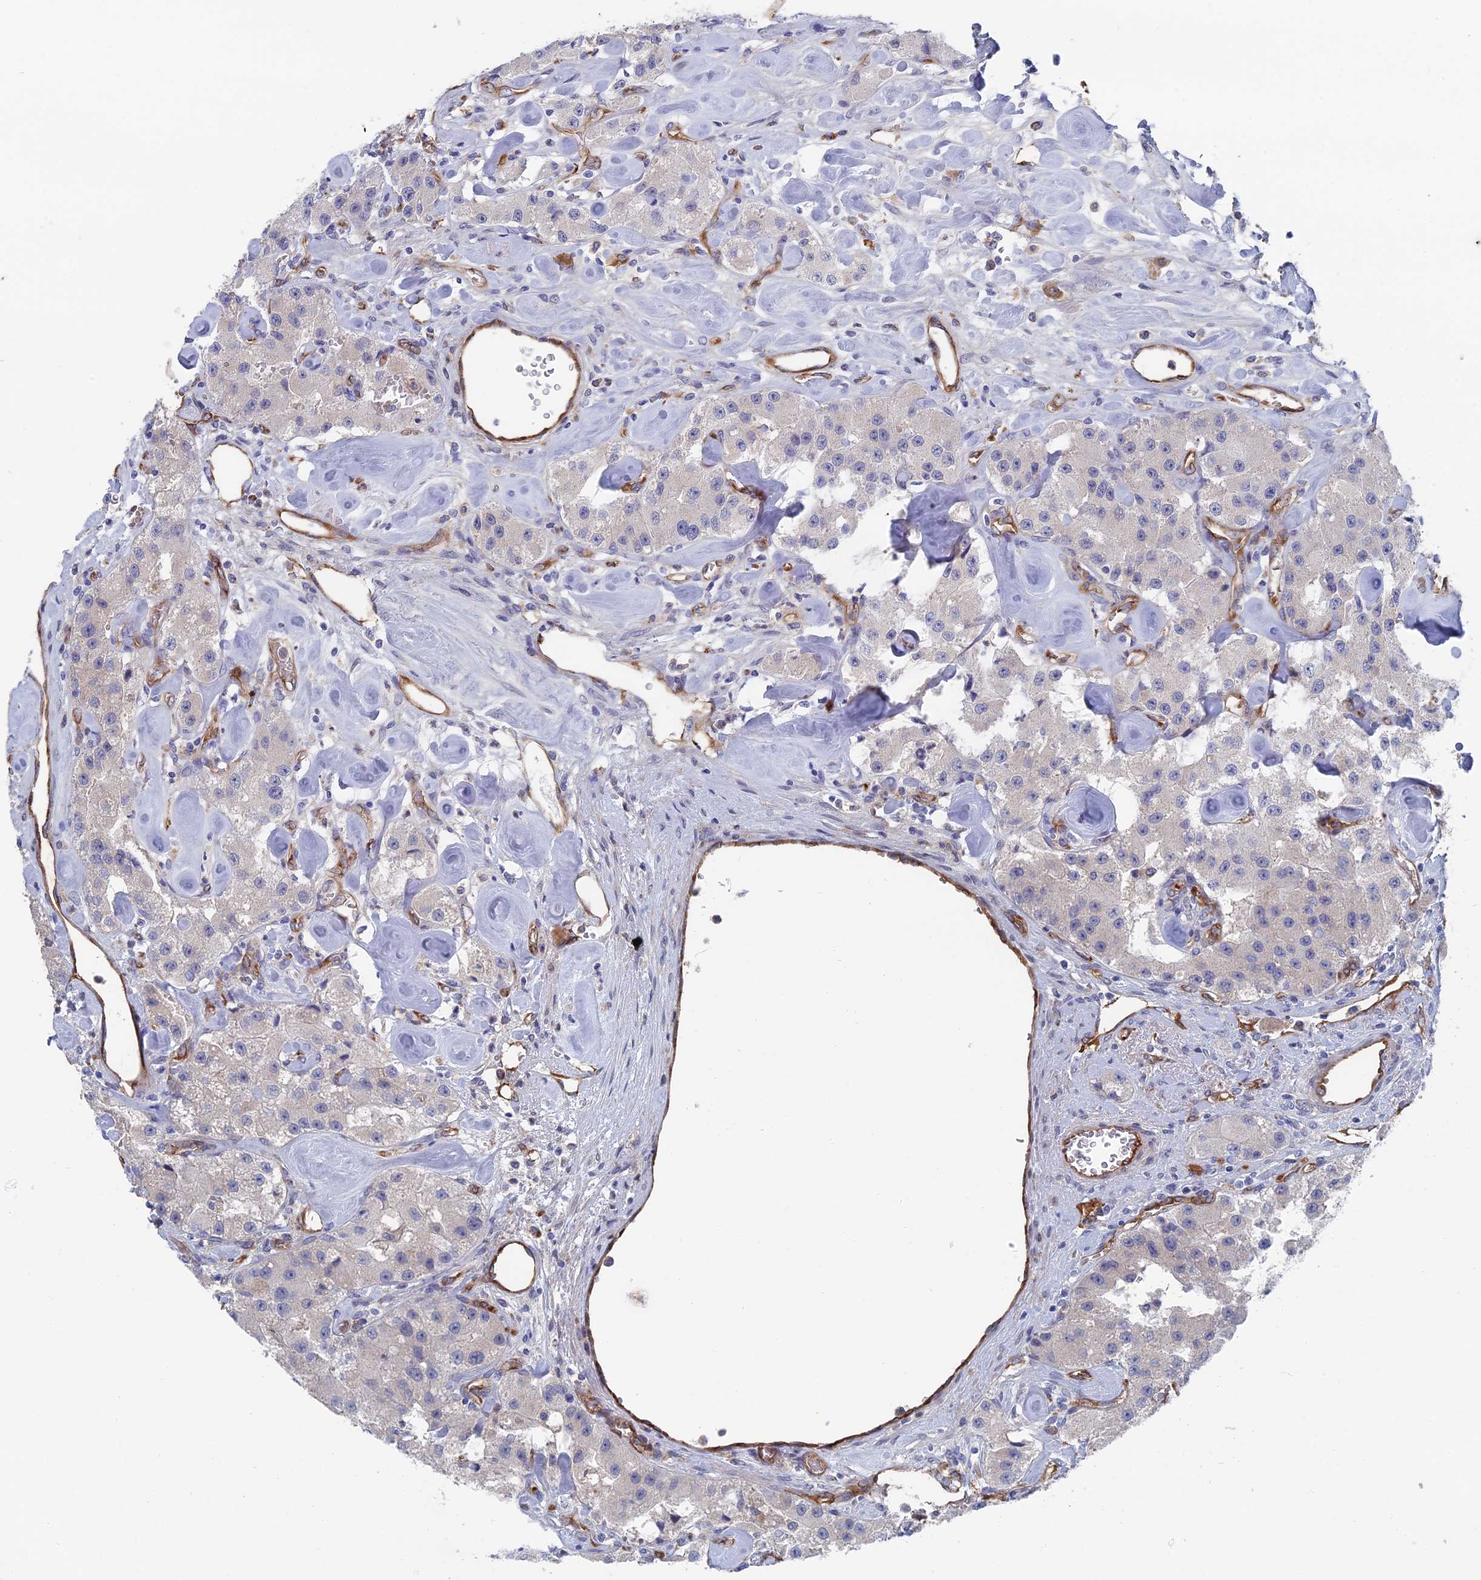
{"staining": {"intensity": "negative", "quantity": "none", "location": "none"}, "tissue": "carcinoid", "cell_type": "Tumor cells", "image_type": "cancer", "snomed": [{"axis": "morphology", "description": "Carcinoid, malignant, NOS"}, {"axis": "topography", "description": "Pancreas"}], "caption": "This is an IHC histopathology image of carcinoid (malignant). There is no positivity in tumor cells.", "gene": "ARAP3", "patient": {"sex": "male", "age": 41}}